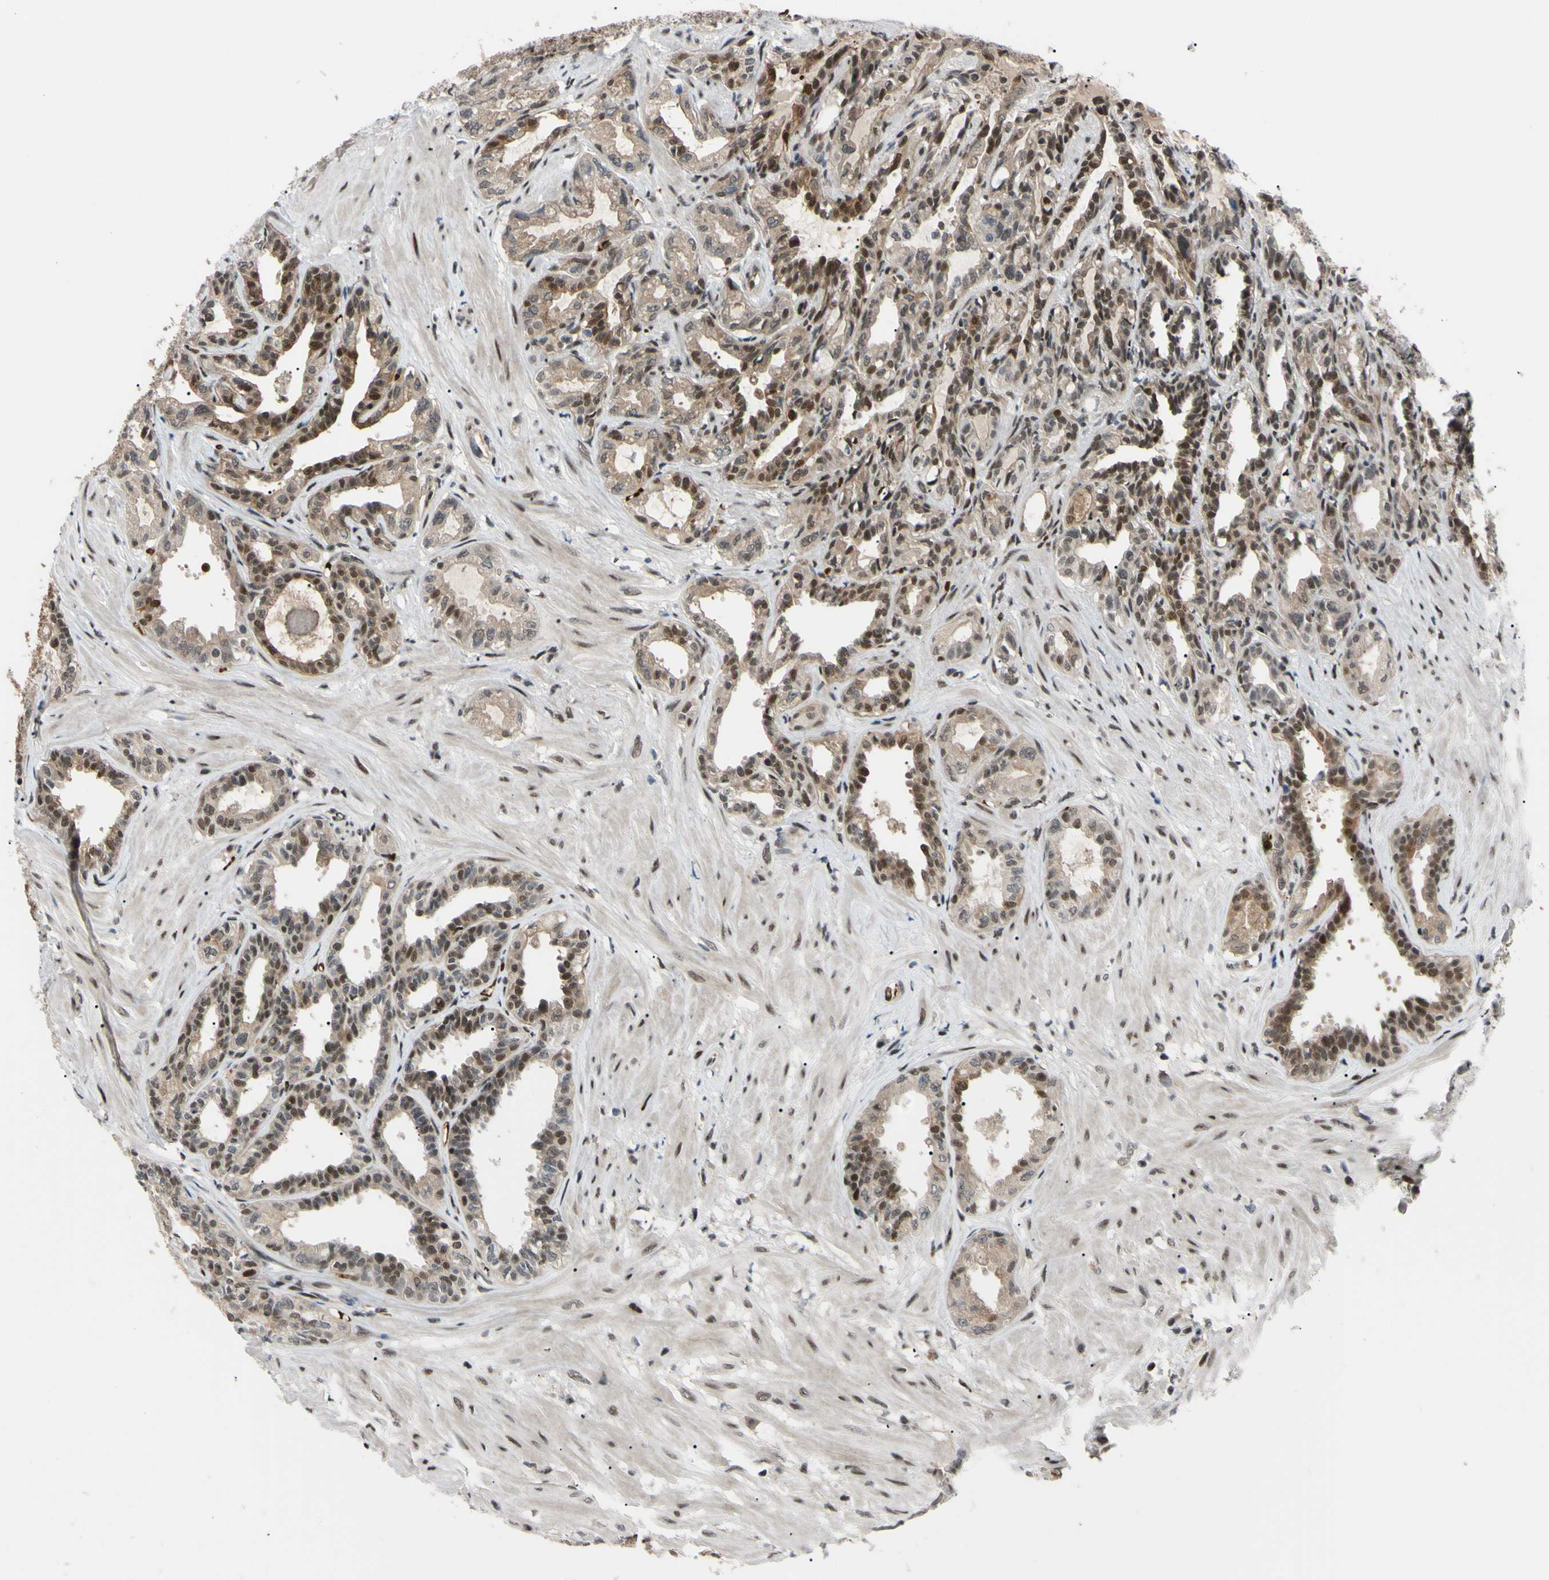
{"staining": {"intensity": "moderate", "quantity": "25%-75%", "location": "cytoplasmic/membranous,nuclear"}, "tissue": "seminal vesicle", "cell_type": "Glandular cells", "image_type": "normal", "snomed": [{"axis": "morphology", "description": "Normal tissue, NOS"}, {"axis": "topography", "description": "Seminal veicle"}], "caption": "Brown immunohistochemical staining in benign human seminal vesicle reveals moderate cytoplasmic/membranous,nuclear expression in approximately 25%-75% of glandular cells. Immunohistochemistry (ihc) stains the protein of interest in brown and the nuclei are stained blue.", "gene": "THAP12", "patient": {"sex": "male", "age": 61}}